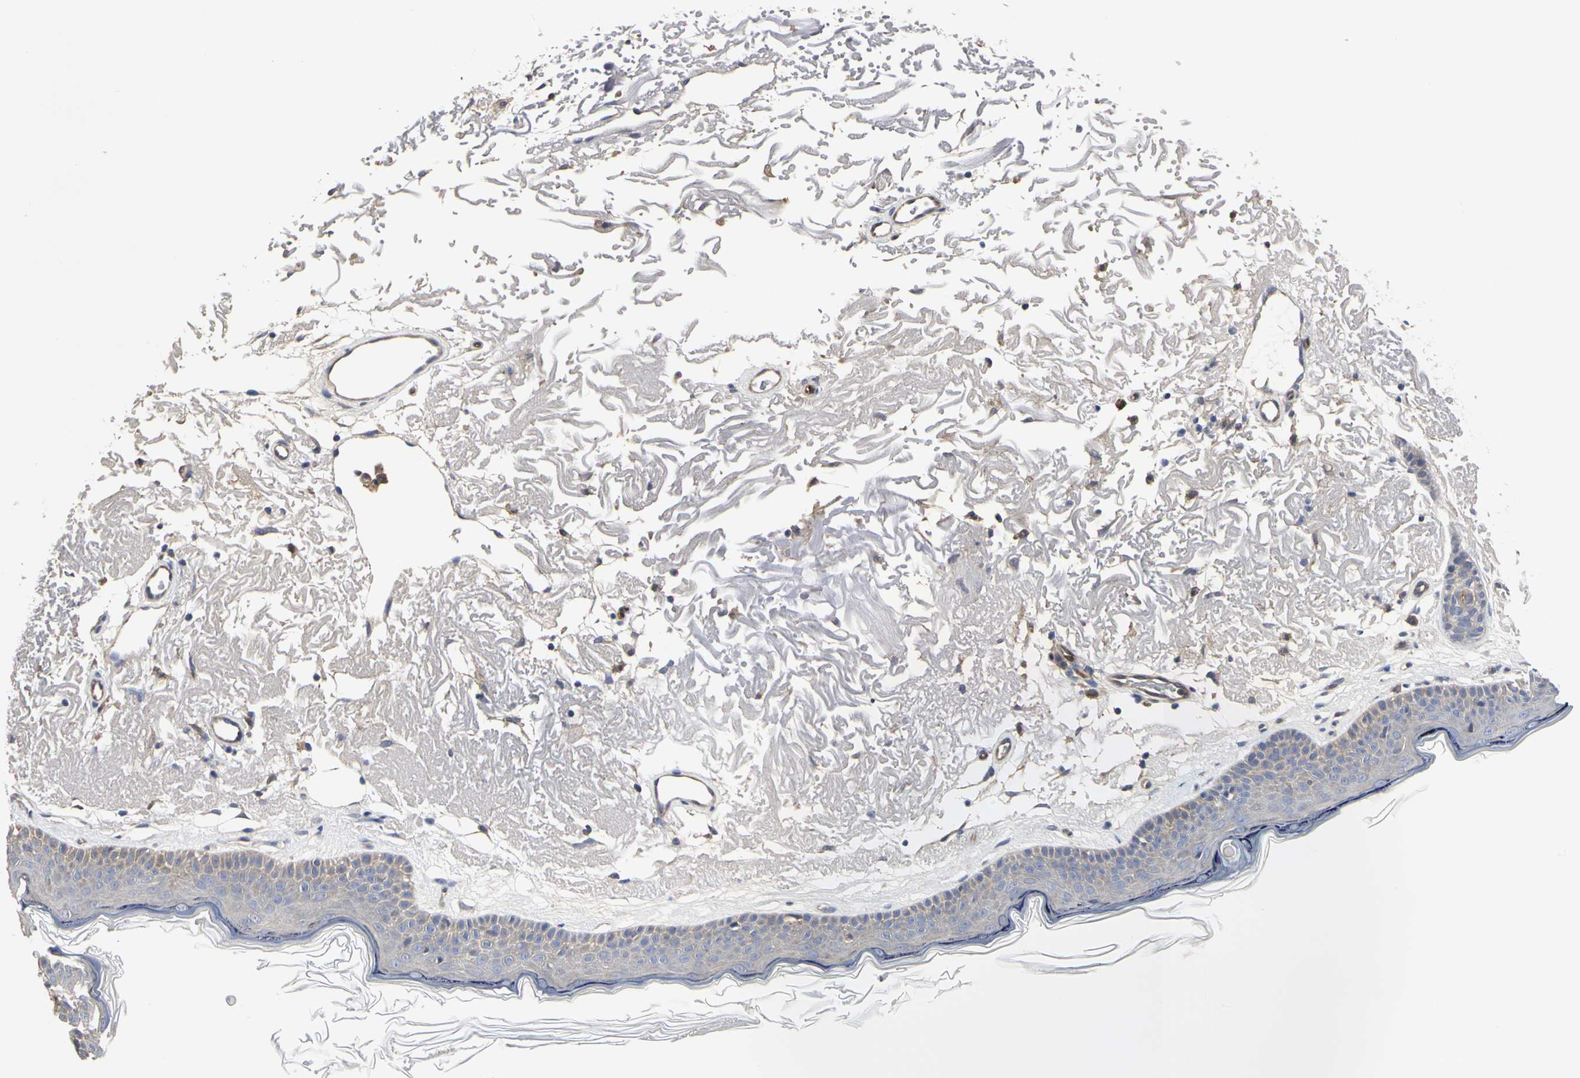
{"staining": {"intensity": "negative", "quantity": "none", "location": "none"}, "tissue": "skin", "cell_type": "Fibroblasts", "image_type": "normal", "snomed": [{"axis": "morphology", "description": "Normal tissue, NOS"}, {"axis": "topography", "description": "Skin"}], "caption": "IHC histopathology image of benign human skin stained for a protein (brown), which shows no positivity in fibroblasts. (Brightfield microscopy of DAB IHC at high magnification).", "gene": "C3orf52", "patient": {"sex": "female", "age": 90}}